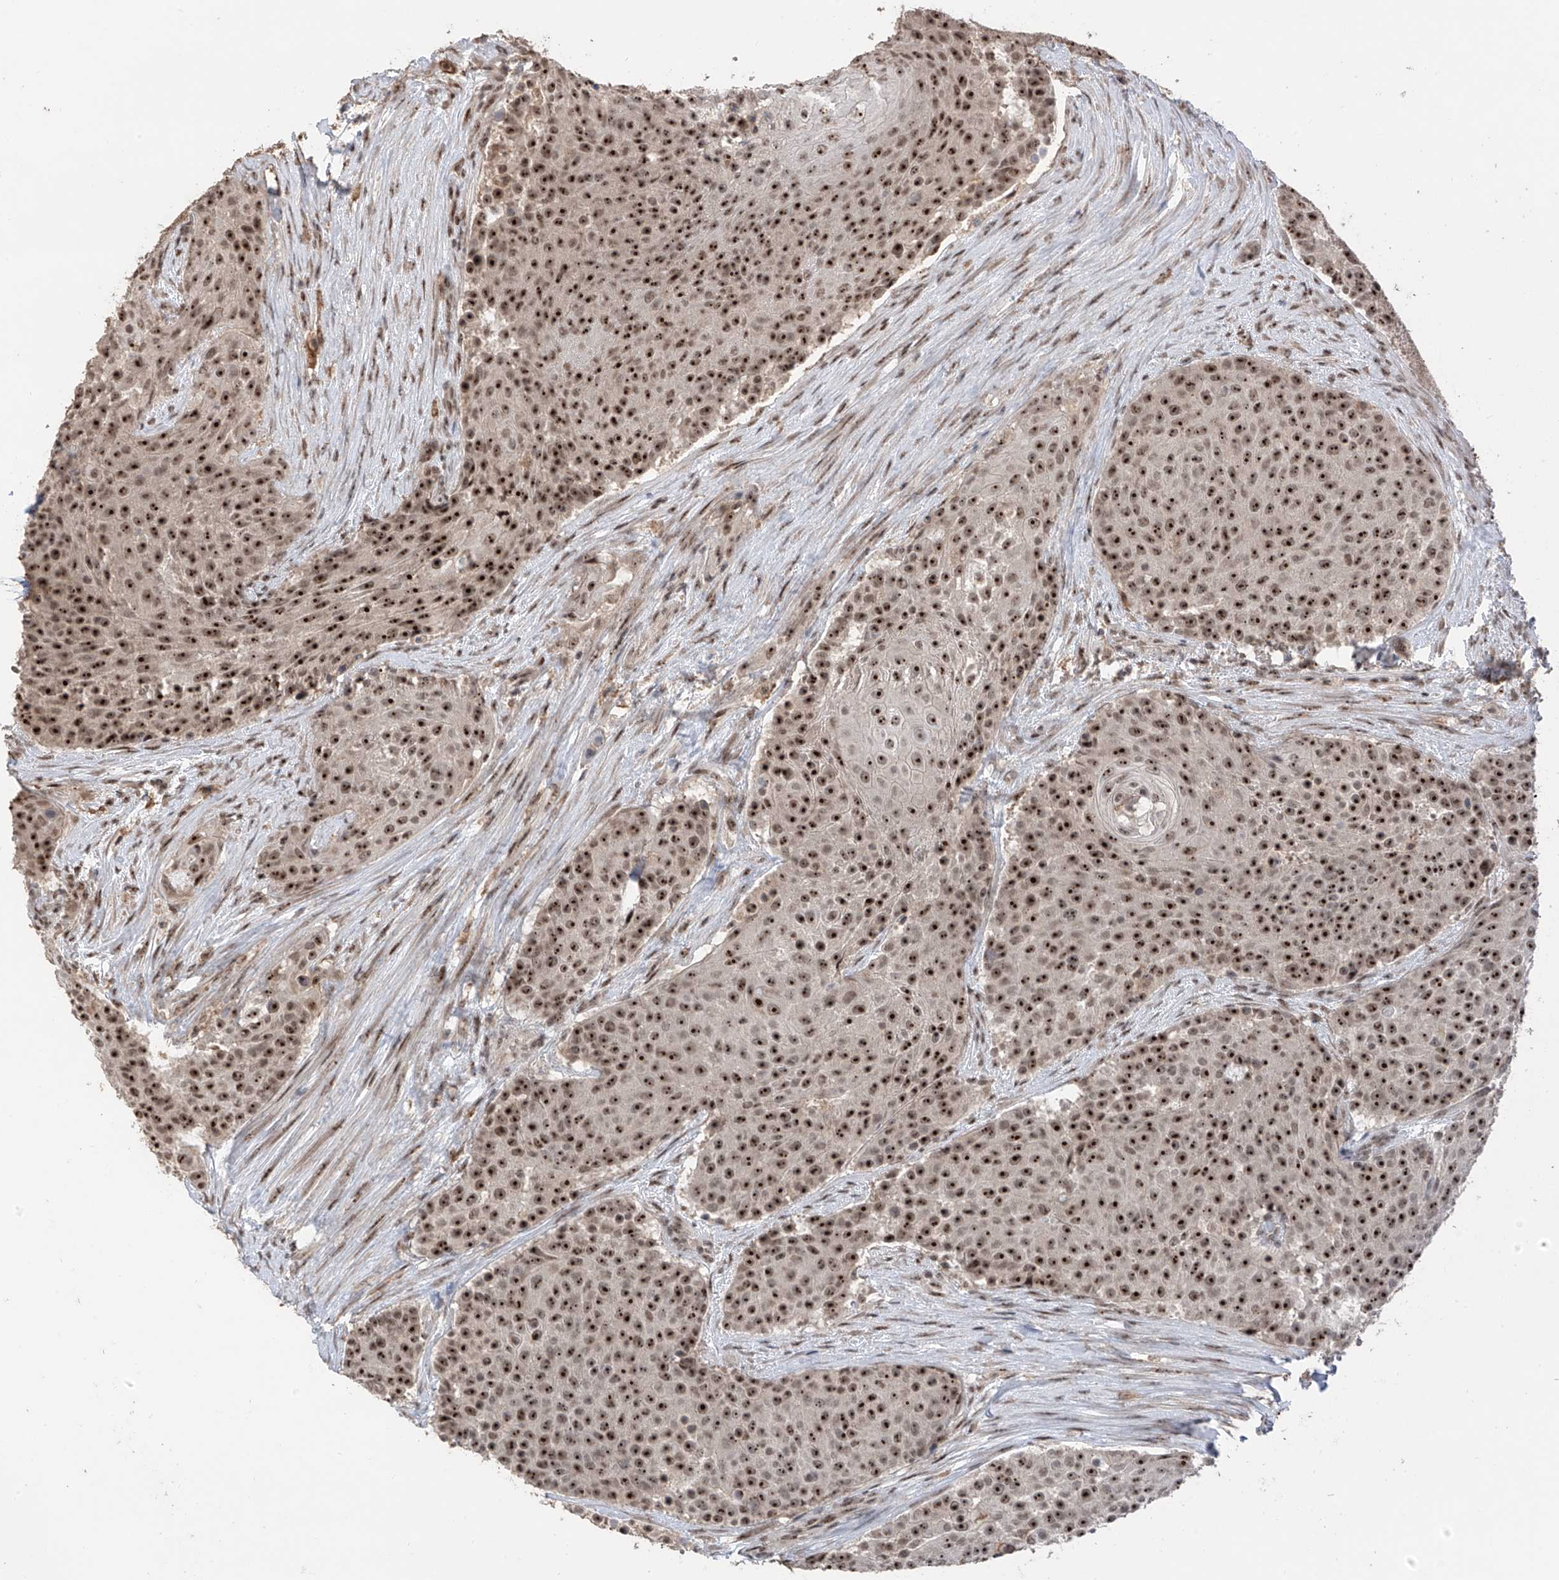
{"staining": {"intensity": "strong", "quantity": ">75%", "location": "nuclear"}, "tissue": "urothelial cancer", "cell_type": "Tumor cells", "image_type": "cancer", "snomed": [{"axis": "morphology", "description": "Urothelial carcinoma, High grade"}, {"axis": "topography", "description": "Urinary bladder"}], "caption": "Immunohistochemistry (IHC) of human urothelial carcinoma (high-grade) reveals high levels of strong nuclear staining in approximately >75% of tumor cells.", "gene": "C1orf131", "patient": {"sex": "female", "age": 63}}